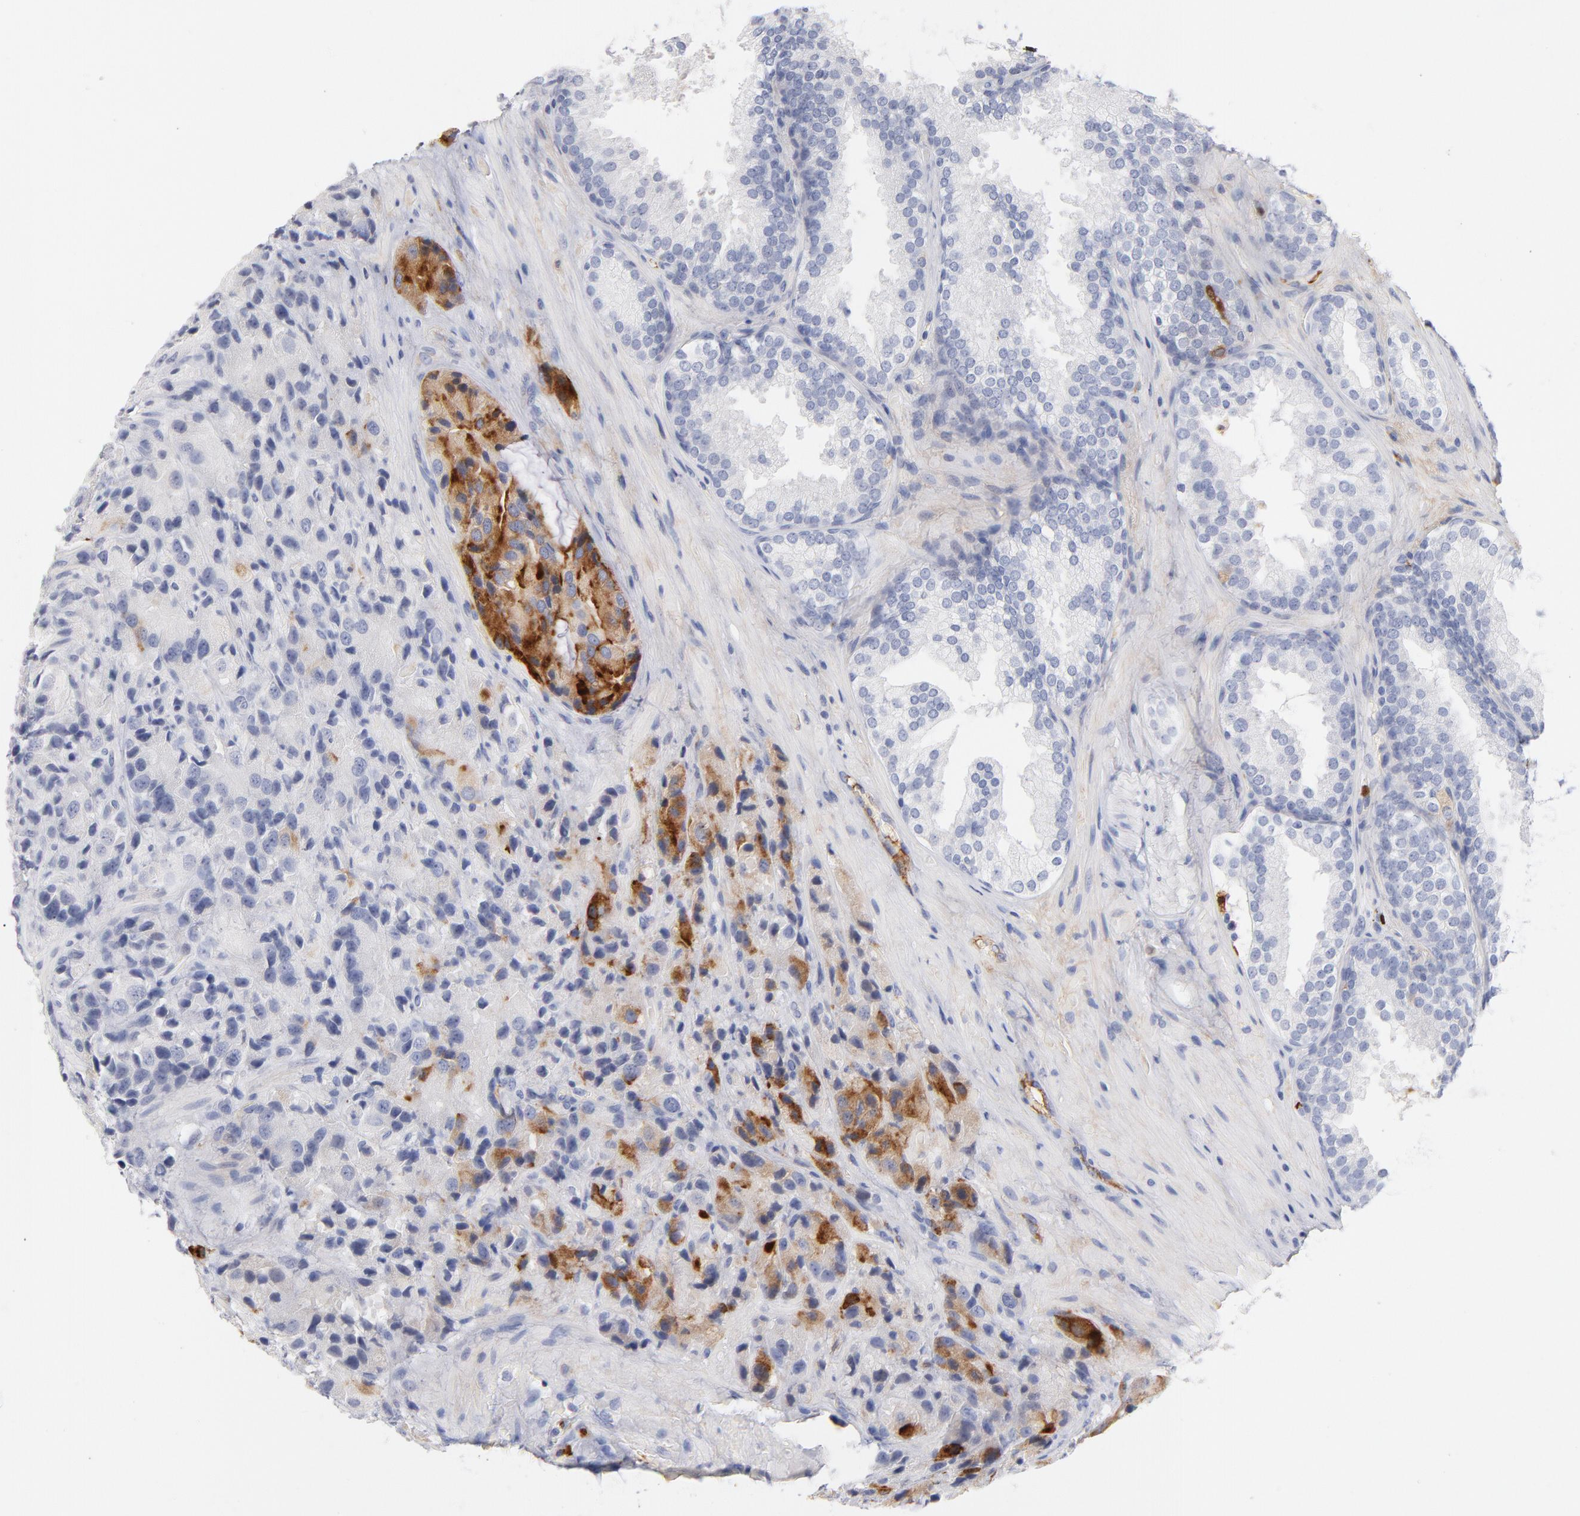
{"staining": {"intensity": "moderate", "quantity": "<25%", "location": "cytoplasmic/membranous"}, "tissue": "prostate cancer", "cell_type": "Tumor cells", "image_type": "cancer", "snomed": [{"axis": "morphology", "description": "Adenocarcinoma, High grade"}, {"axis": "topography", "description": "Prostate"}], "caption": "Moderate cytoplasmic/membranous protein staining is identified in about <25% of tumor cells in prostate high-grade adenocarcinoma. Nuclei are stained in blue.", "gene": "PLAT", "patient": {"sex": "male", "age": 70}}